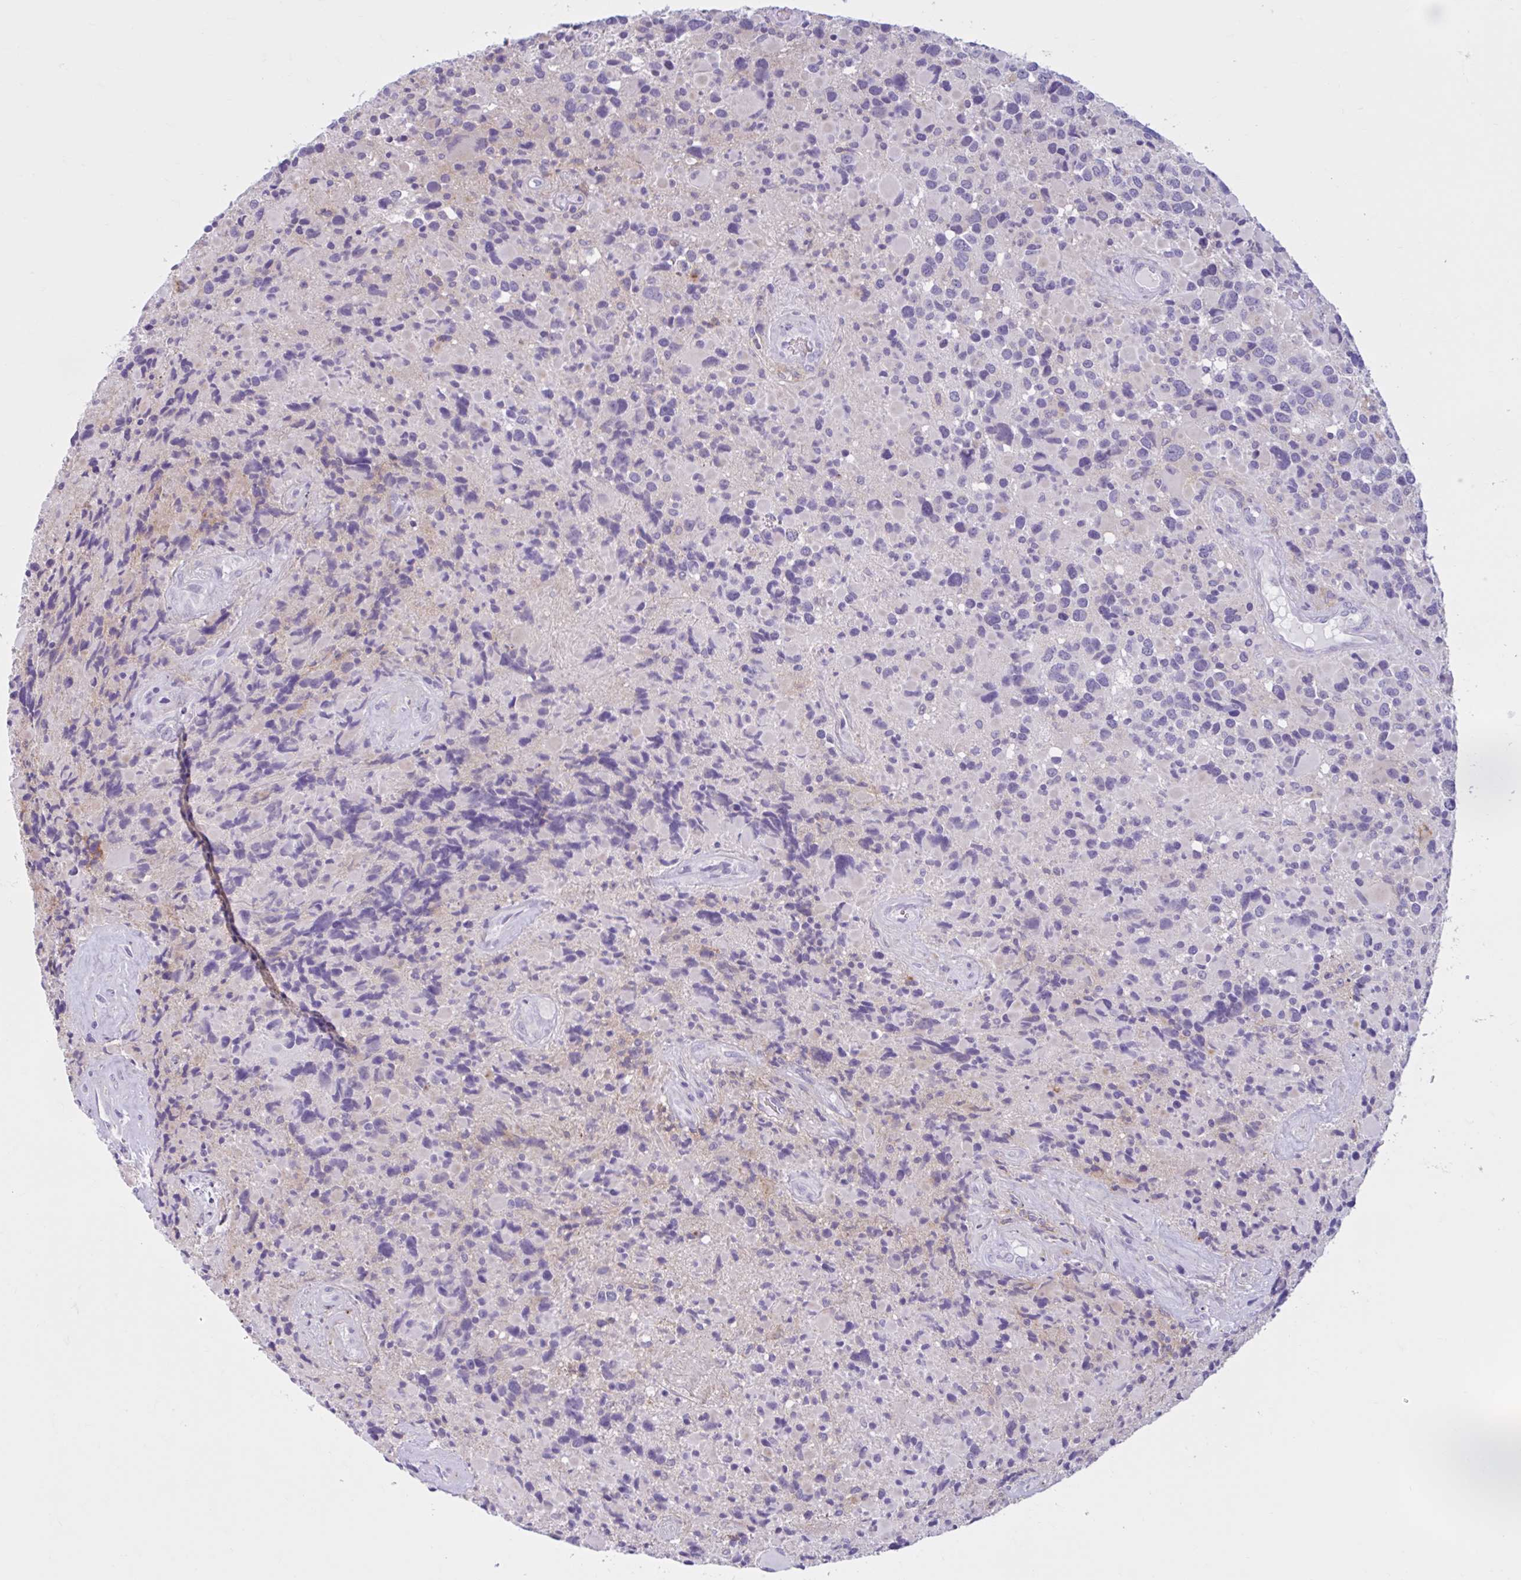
{"staining": {"intensity": "negative", "quantity": "none", "location": "none"}, "tissue": "glioma", "cell_type": "Tumor cells", "image_type": "cancer", "snomed": [{"axis": "morphology", "description": "Glioma, malignant, High grade"}, {"axis": "topography", "description": "Brain"}], "caption": "The immunohistochemistry (IHC) photomicrograph has no significant expression in tumor cells of glioma tissue.", "gene": "CEP120", "patient": {"sex": "female", "age": 40}}